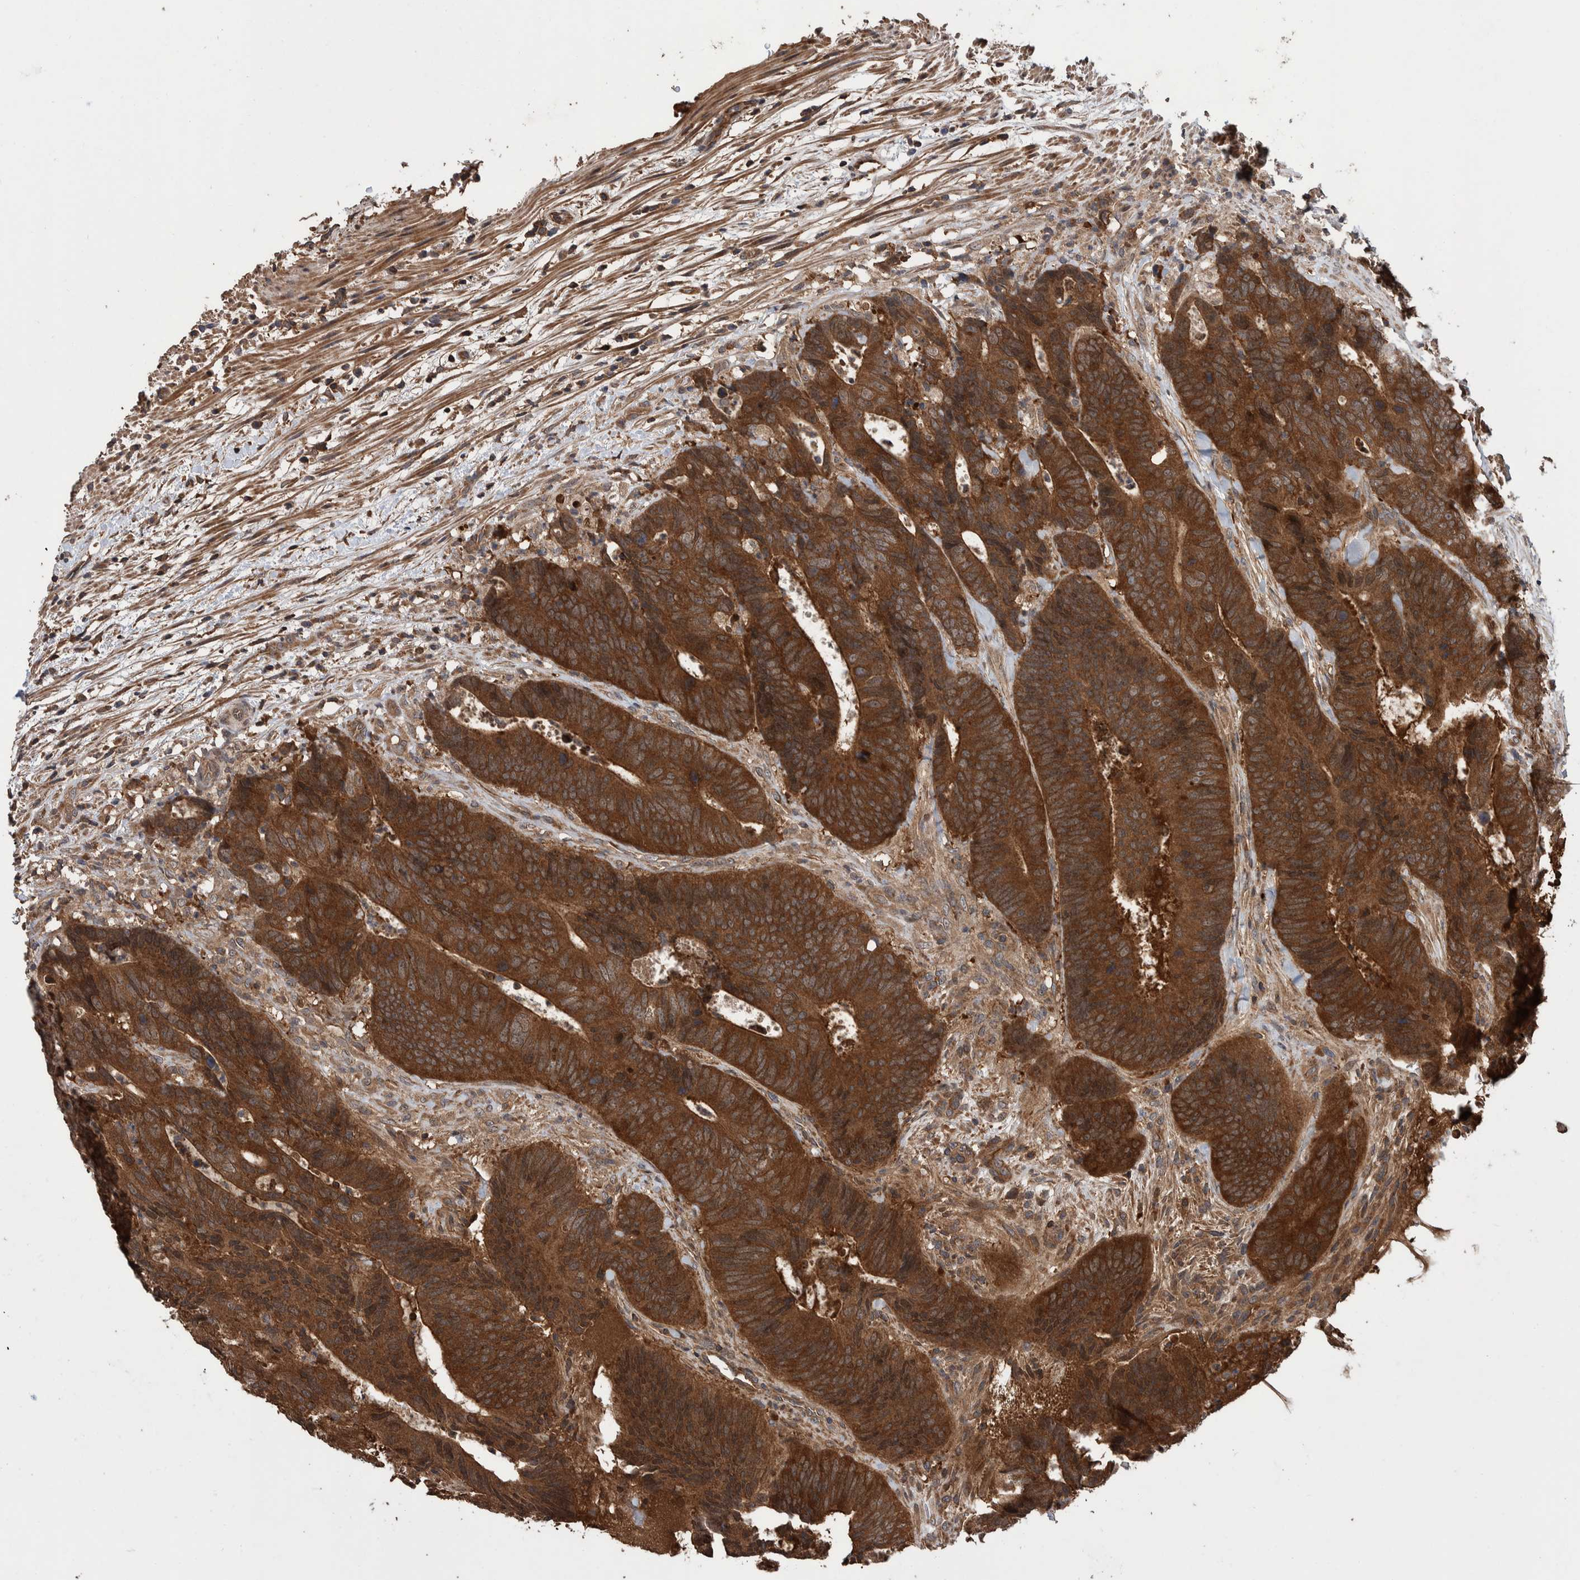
{"staining": {"intensity": "strong", "quantity": ">75%", "location": "cytoplasmic/membranous"}, "tissue": "colorectal cancer", "cell_type": "Tumor cells", "image_type": "cancer", "snomed": [{"axis": "morphology", "description": "Adenocarcinoma, NOS"}, {"axis": "topography", "description": "Colon"}], "caption": "Brown immunohistochemical staining in human adenocarcinoma (colorectal) demonstrates strong cytoplasmic/membranous positivity in about >75% of tumor cells.", "gene": "VBP1", "patient": {"sex": "male", "age": 56}}